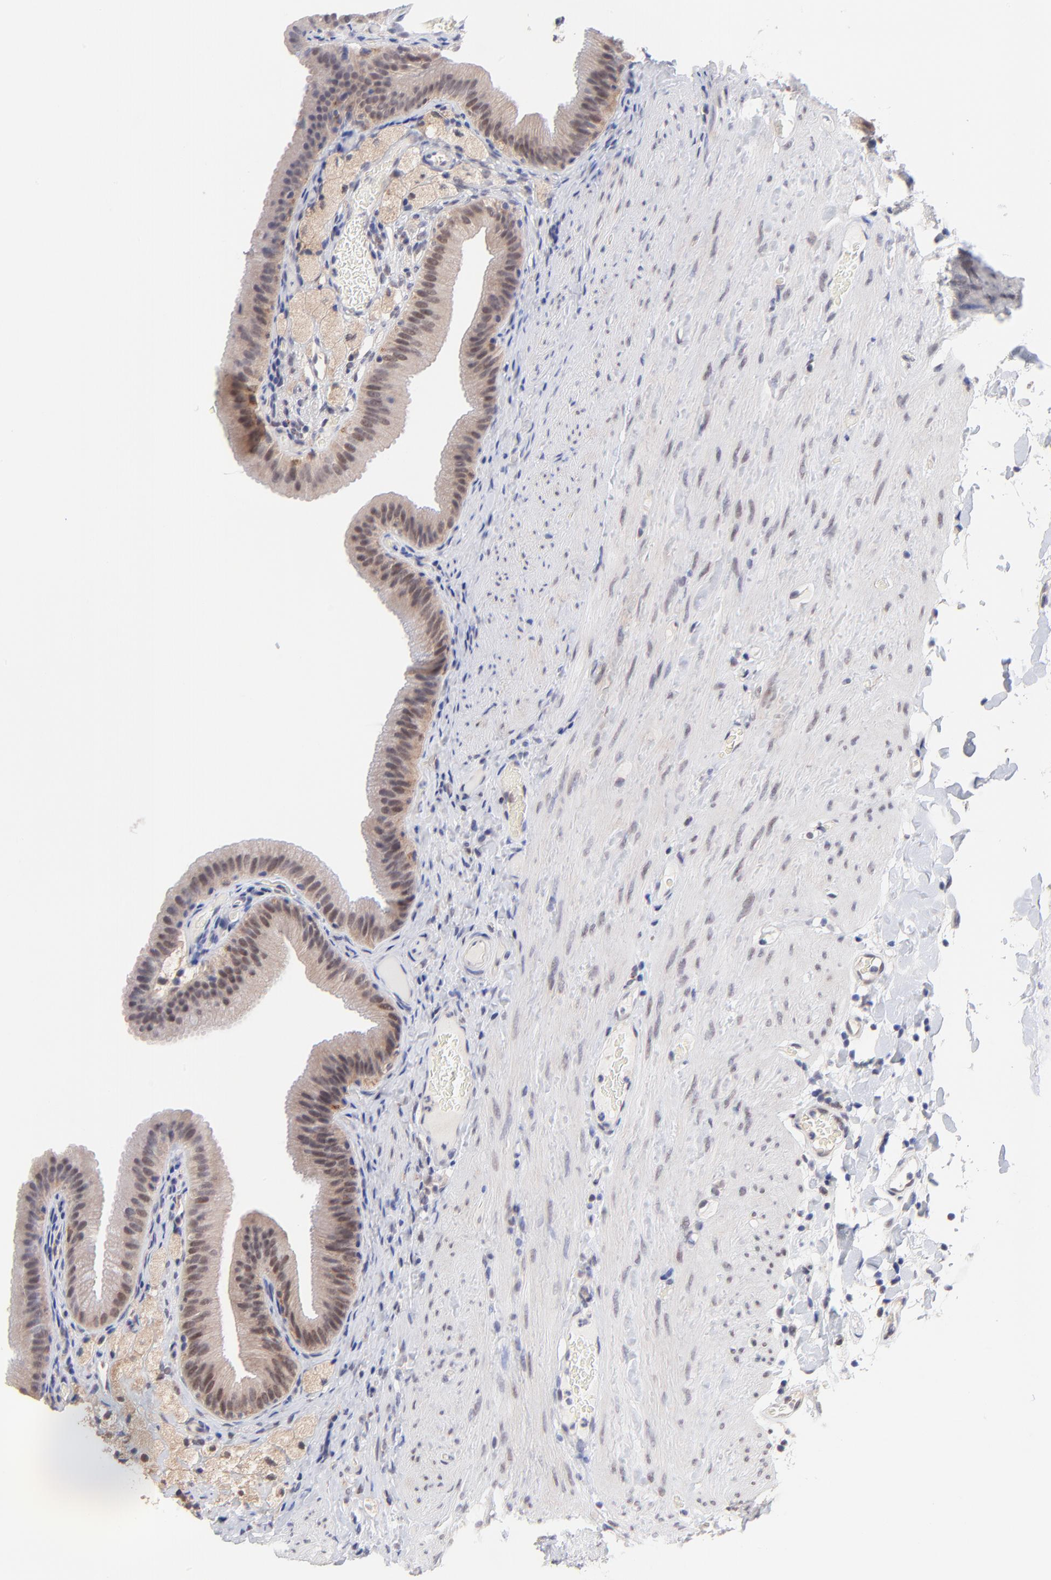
{"staining": {"intensity": "negative", "quantity": "none", "location": "none"}, "tissue": "gallbladder", "cell_type": "Glandular cells", "image_type": "normal", "snomed": [{"axis": "morphology", "description": "Normal tissue, NOS"}, {"axis": "topography", "description": "Gallbladder"}], "caption": "Histopathology image shows no significant protein positivity in glandular cells of normal gallbladder. The staining was performed using DAB (3,3'-diaminobenzidine) to visualize the protein expression in brown, while the nuclei were stained in blue with hematoxylin (Magnification: 20x).", "gene": "ZNF747", "patient": {"sex": "female", "age": 24}}